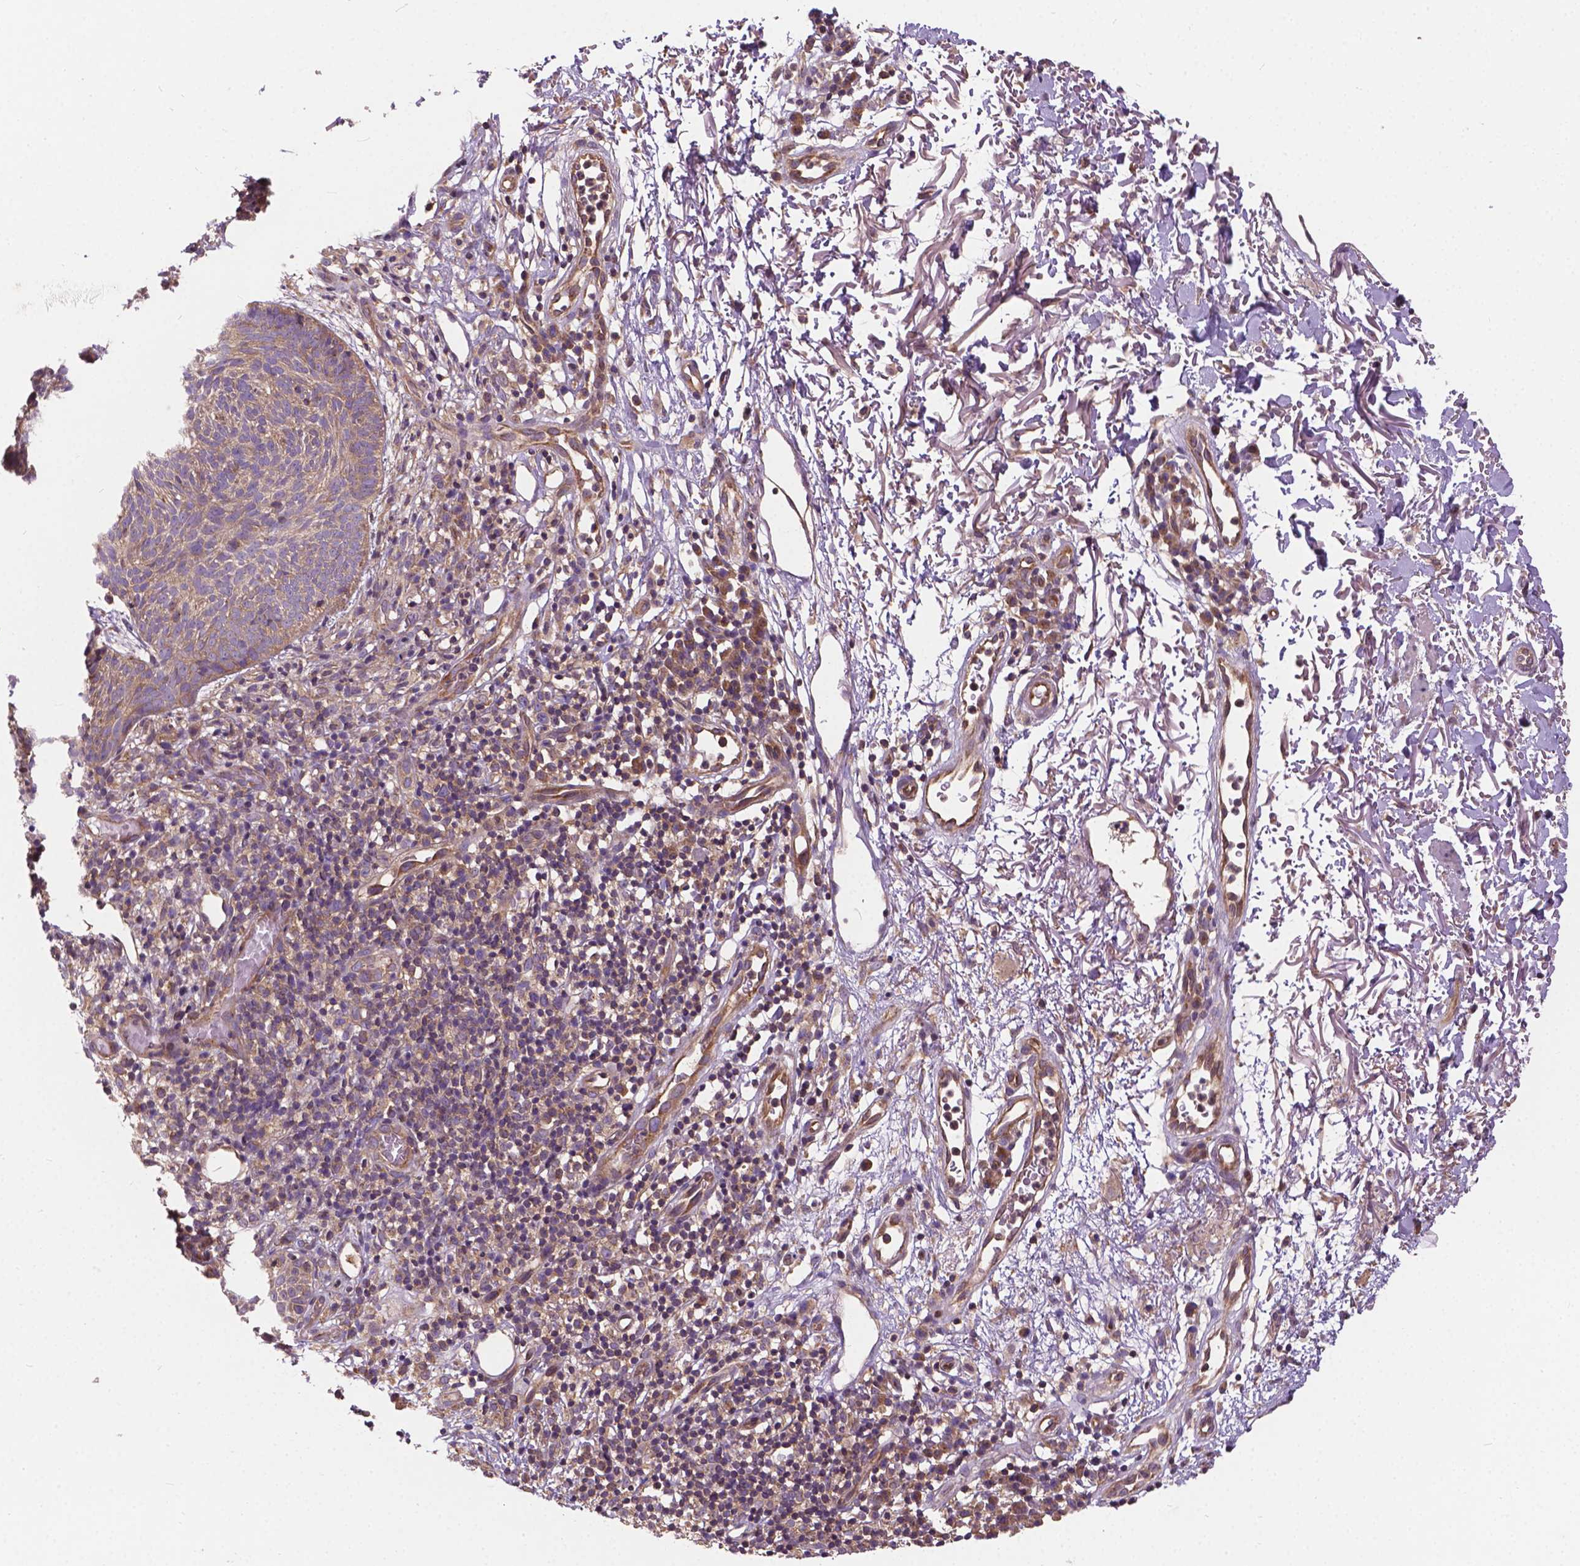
{"staining": {"intensity": "weak", "quantity": ">75%", "location": "cytoplasmic/membranous"}, "tissue": "skin cancer", "cell_type": "Tumor cells", "image_type": "cancer", "snomed": [{"axis": "morphology", "description": "Normal tissue, NOS"}, {"axis": "morphology", "description": "Basal cell carcinoma"}, {"axis": "topography", "description": "Skin"}], "caption": "Weak cytoplasmic/membranous expression is identified in approximately >75% of tumor cells in basal cell carcinoma (skin).", "gene": "MZT1", "patient": {"sex": "male", "age": 68}}